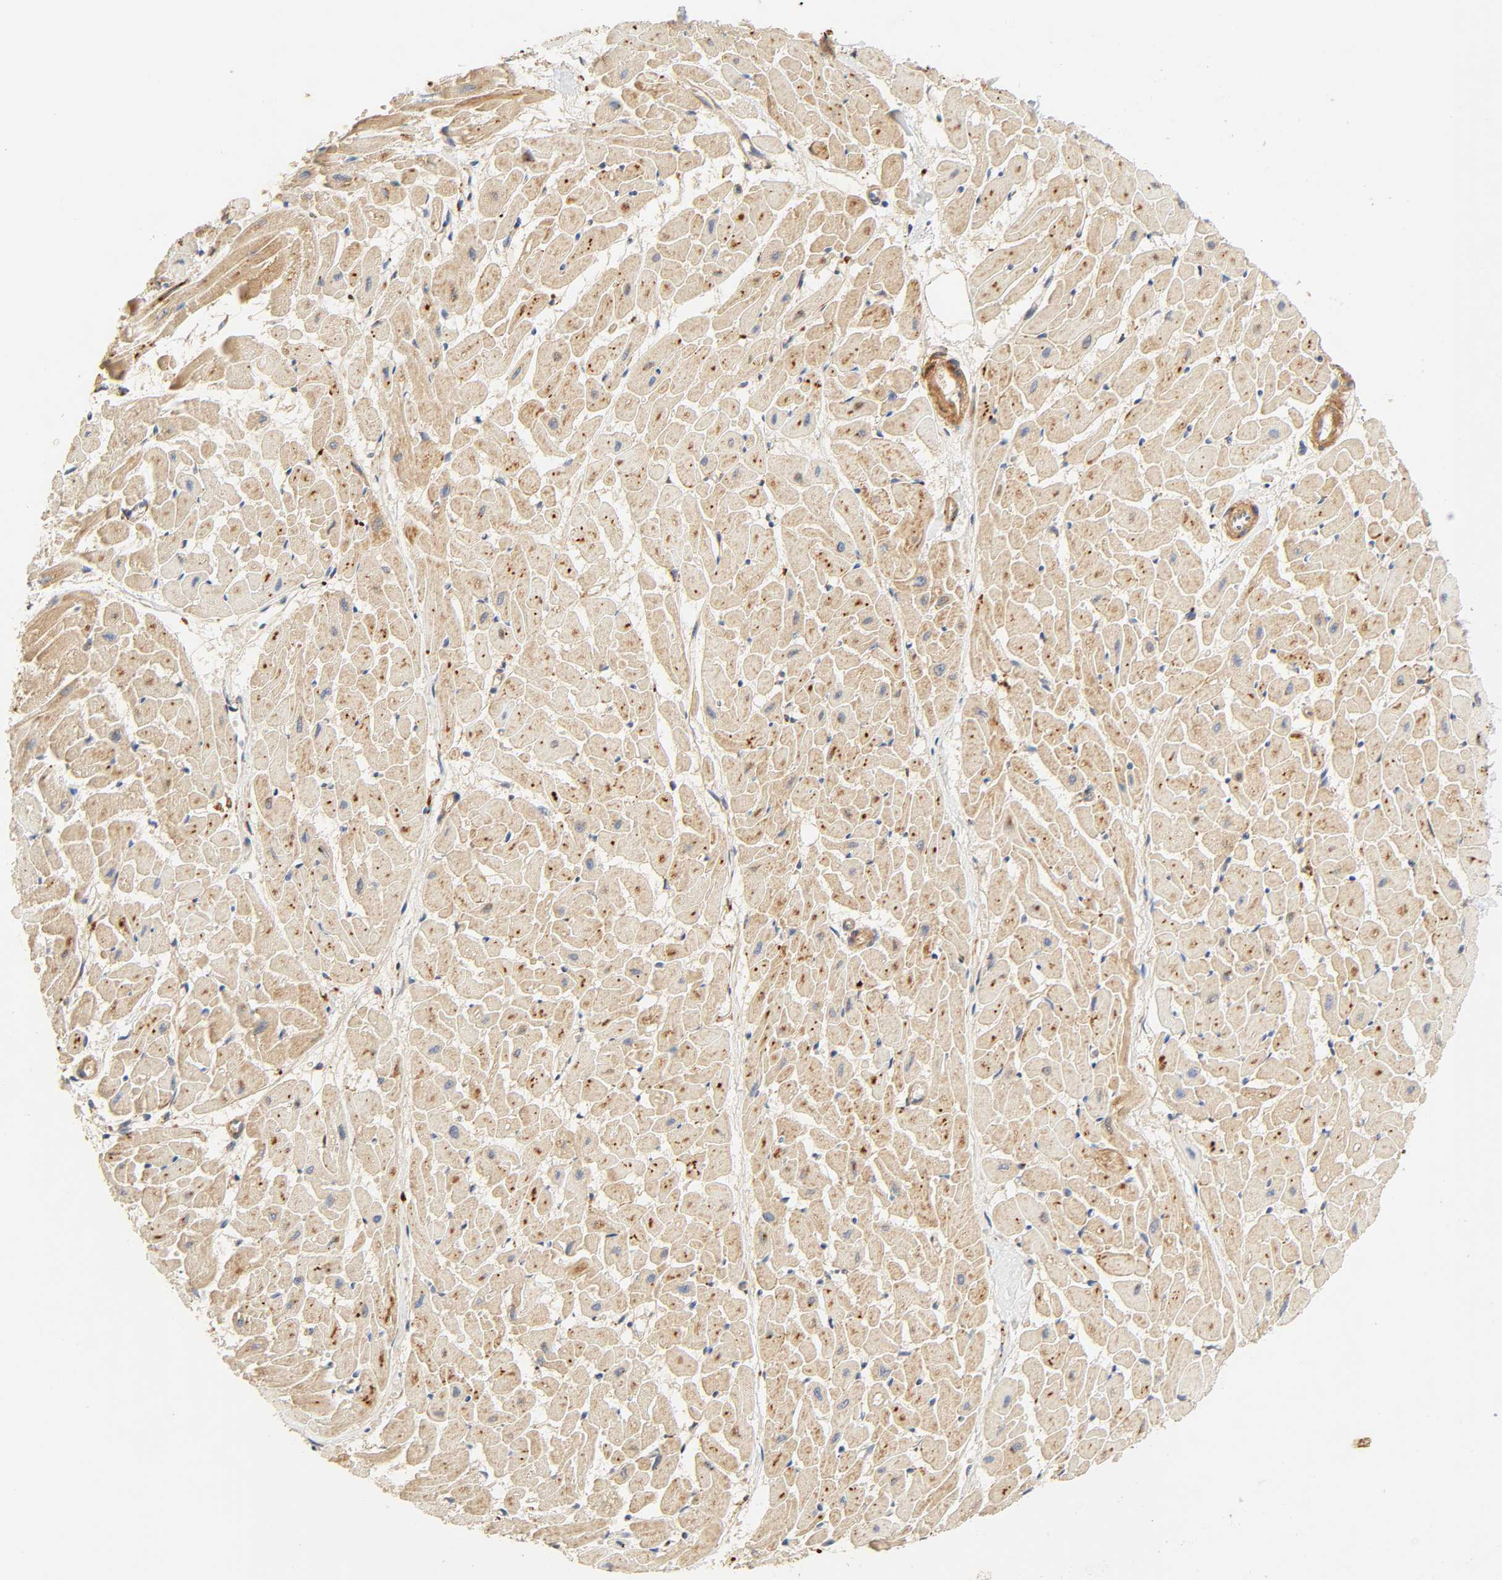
{"staining": {"intensity": "strong", "quantity": "25%-75%", "location": "cytoplasmic/membranous"}, "tissue": "heart muscle", "cell_type": "Cardiomyocytes", "image_type": "normal", "snomed": [{"axis": "morphology", "description": "Normal tissue, NOS"}, {"axis": "topography", "description": "Heart"}], "caption": "Brown immunohistochemical staining in normal human heart muscle displays strong cytoplasmic/membranous staining in about 25%-75% of cardiomyocytes.", "gene": "MAPK6", "patient": {"sex": "female", "age": 19}}